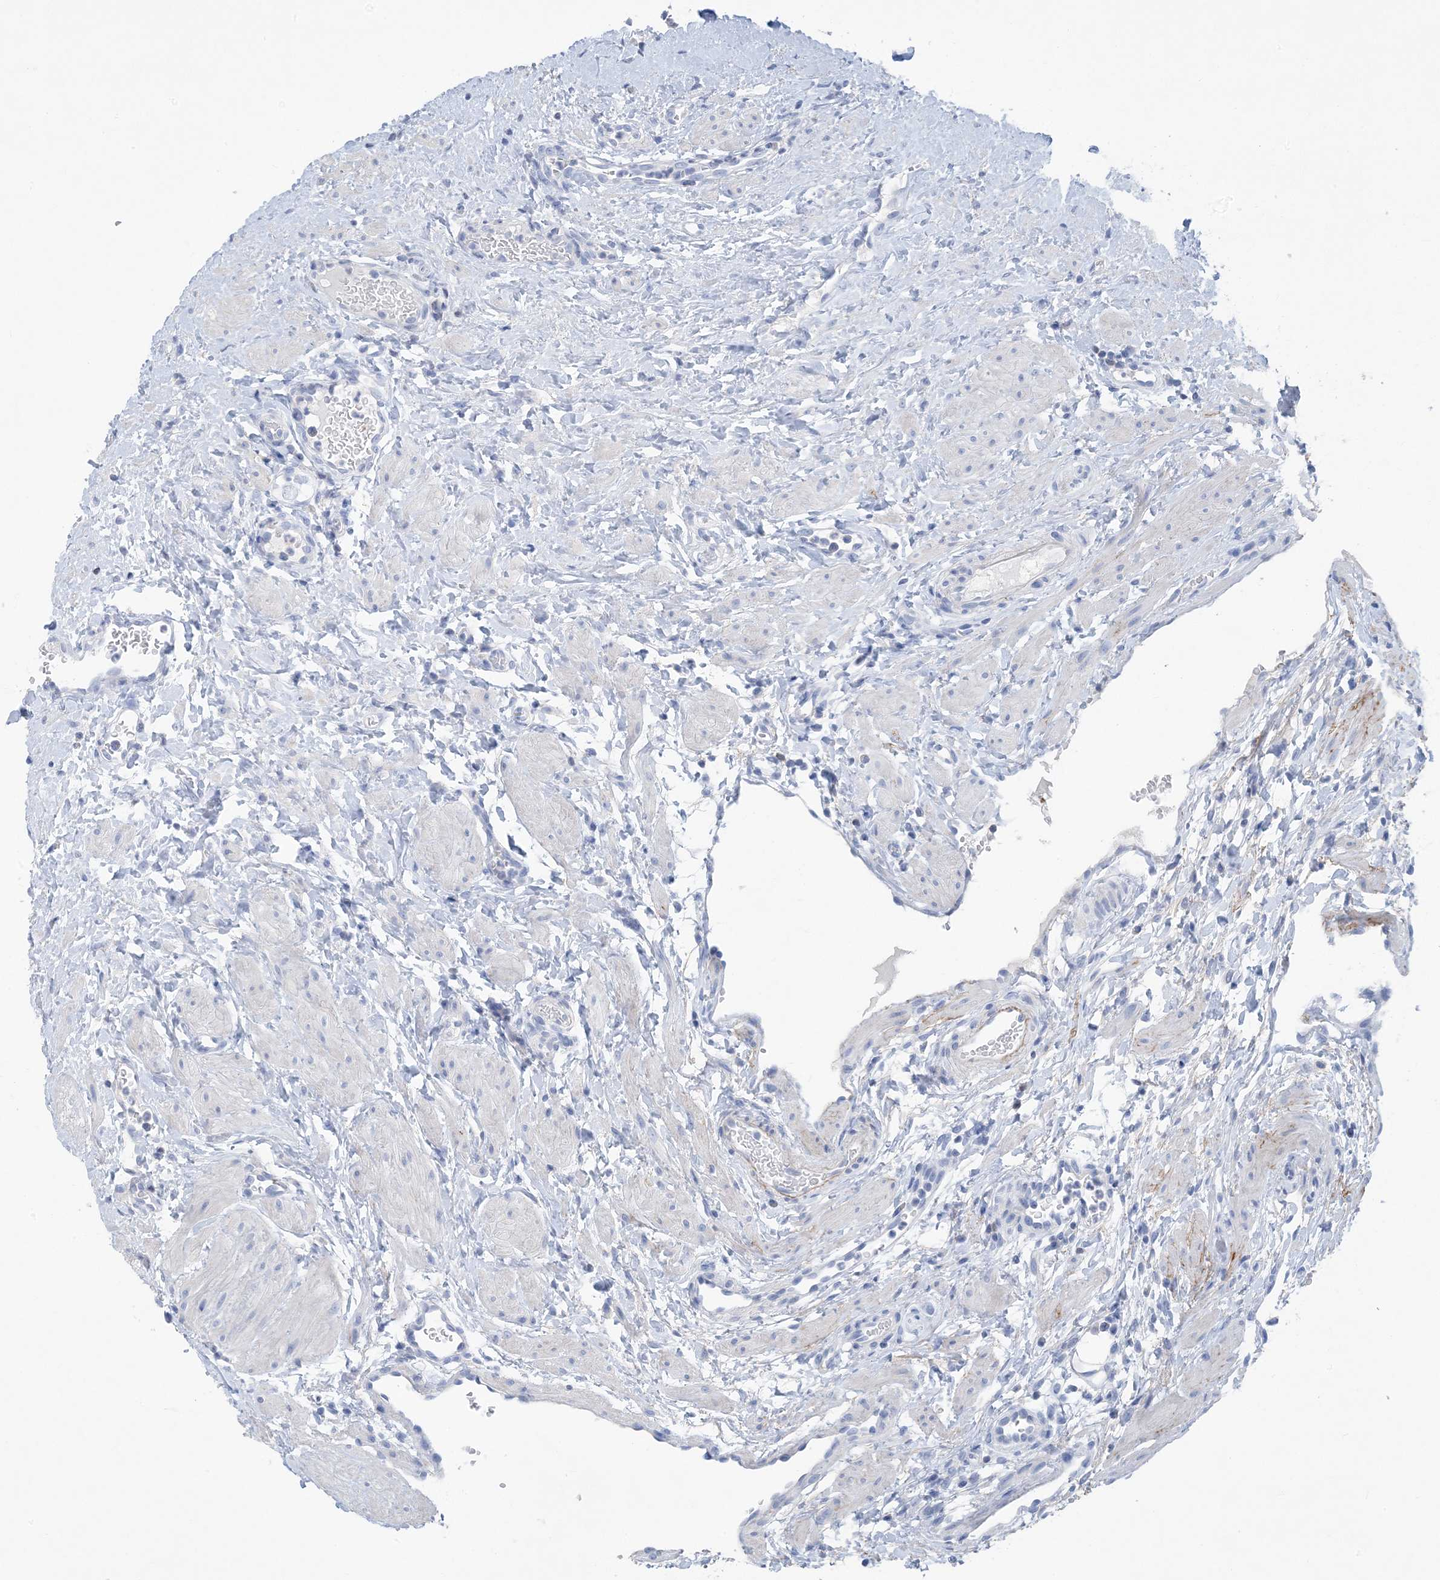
{"staining": {"intensity": "negative", "quantity": "none", "location": "none"}, "tissue": "ovary", "cell_type": "Follicle cells", "image_type": "normal", "snomed": [{"axis": "morphology", "description": "Normal tissue, NOS"}, {"axis": "morphology", "description": "Cyst, NOS"}, {"axis": "topography", "description": "Ovary"}], "caption": "DAB (3,3'-diaminobenzidine) immunohistochemical staining of normal human ovary exhibits no significant staining in follicle cells. (DAB (3,3'-diaminobenzidine) immunohistochemistry (IHC) with hematoxylin counter stain).", "gene": "SH3YL1", "patient": {"sex": "female", "age": 33}}